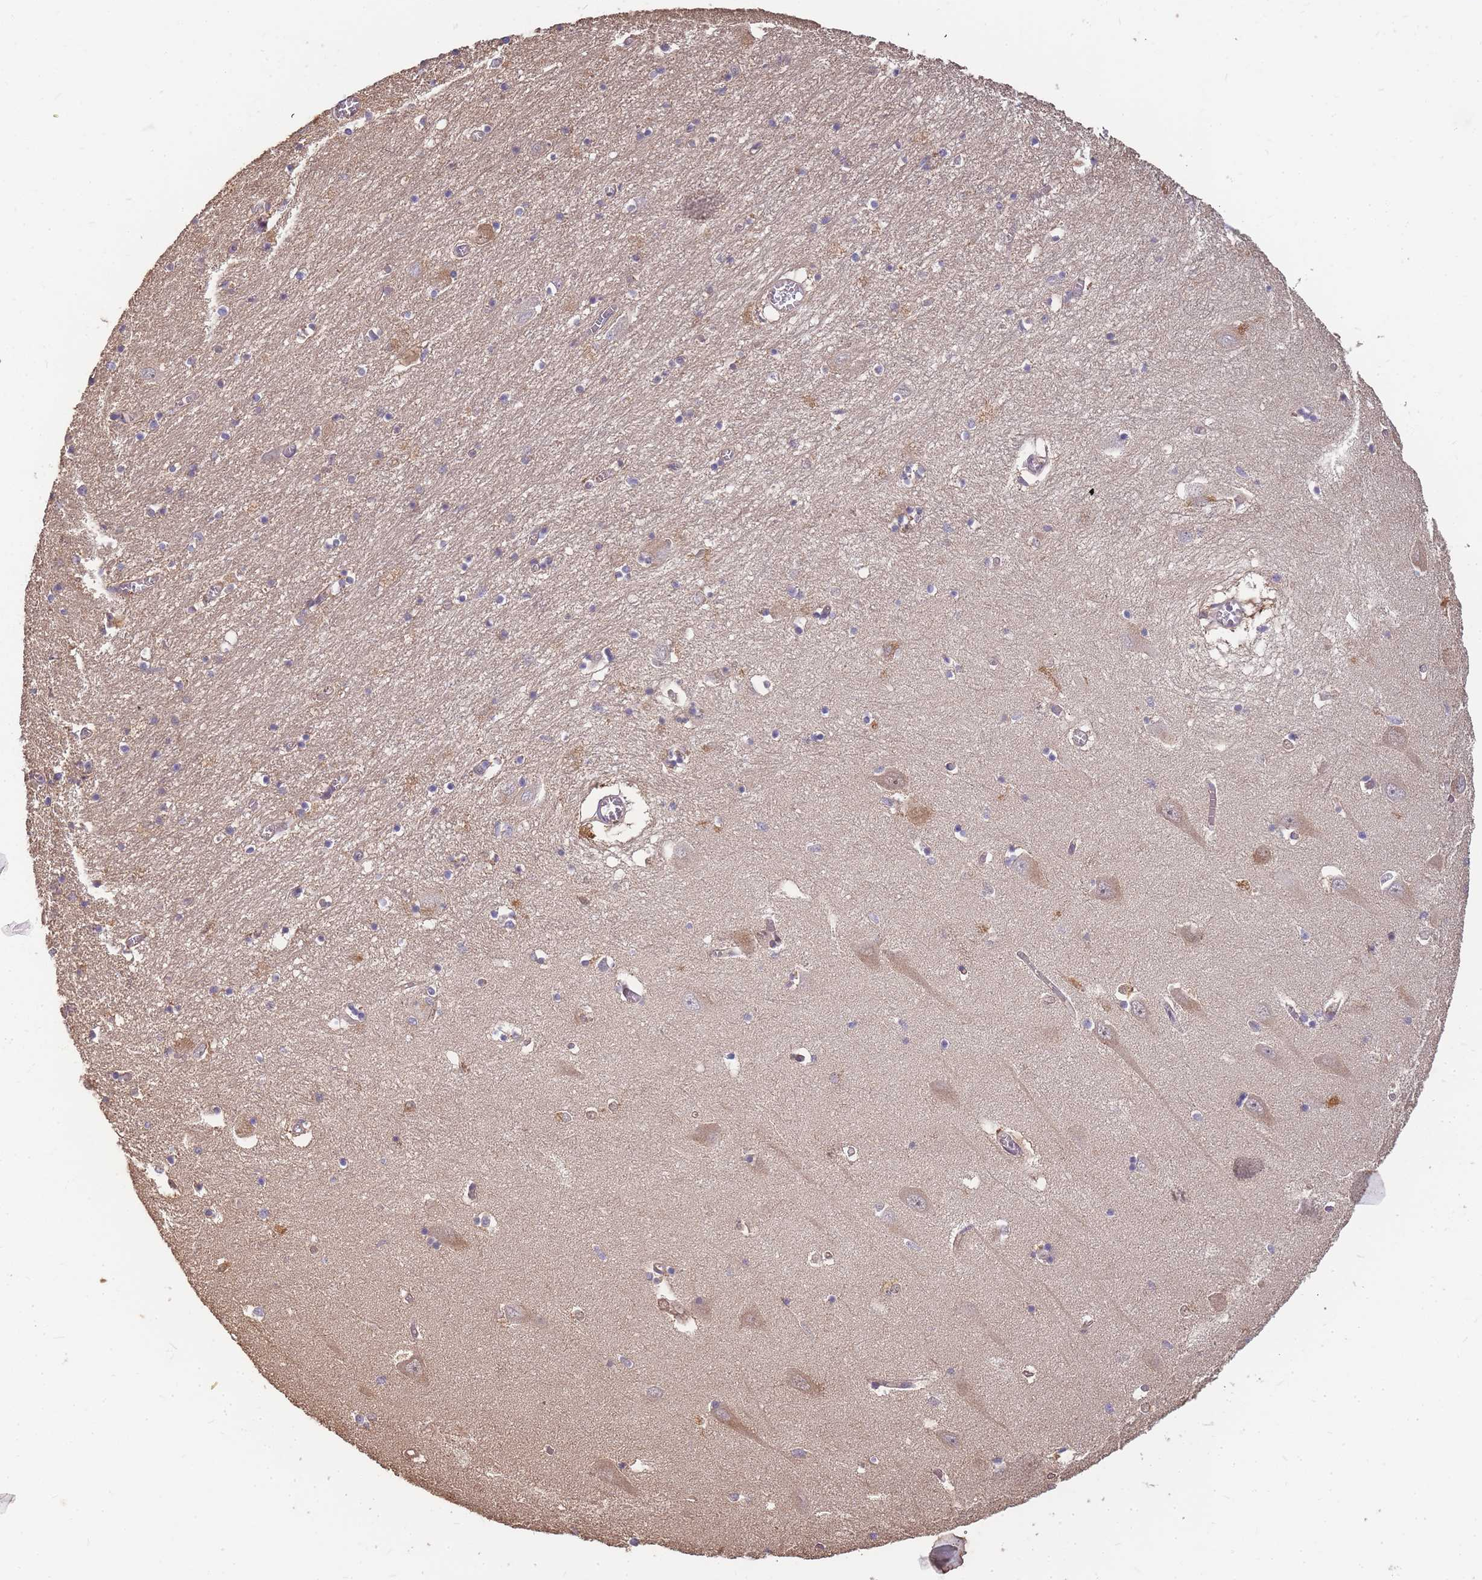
{"staining": {"intensity": "negative", "quantity": "none", "location": "none"}, "tissue": "hippocampus", "cell_type": "Glial cells", "image_type": "normal", "snomed": [{"axis": "morphology", "description": "Normal tissue, NOS"}, {"axis": "topography", "description": "Hippocampus"}], "caption": "This is an immunohistochemistry micrograph of unremarkable hippocampus. There is no expression in glial cells.", "gene": "CDKN2AIPNL", "patient": {"sex": "male", "age": 70}}